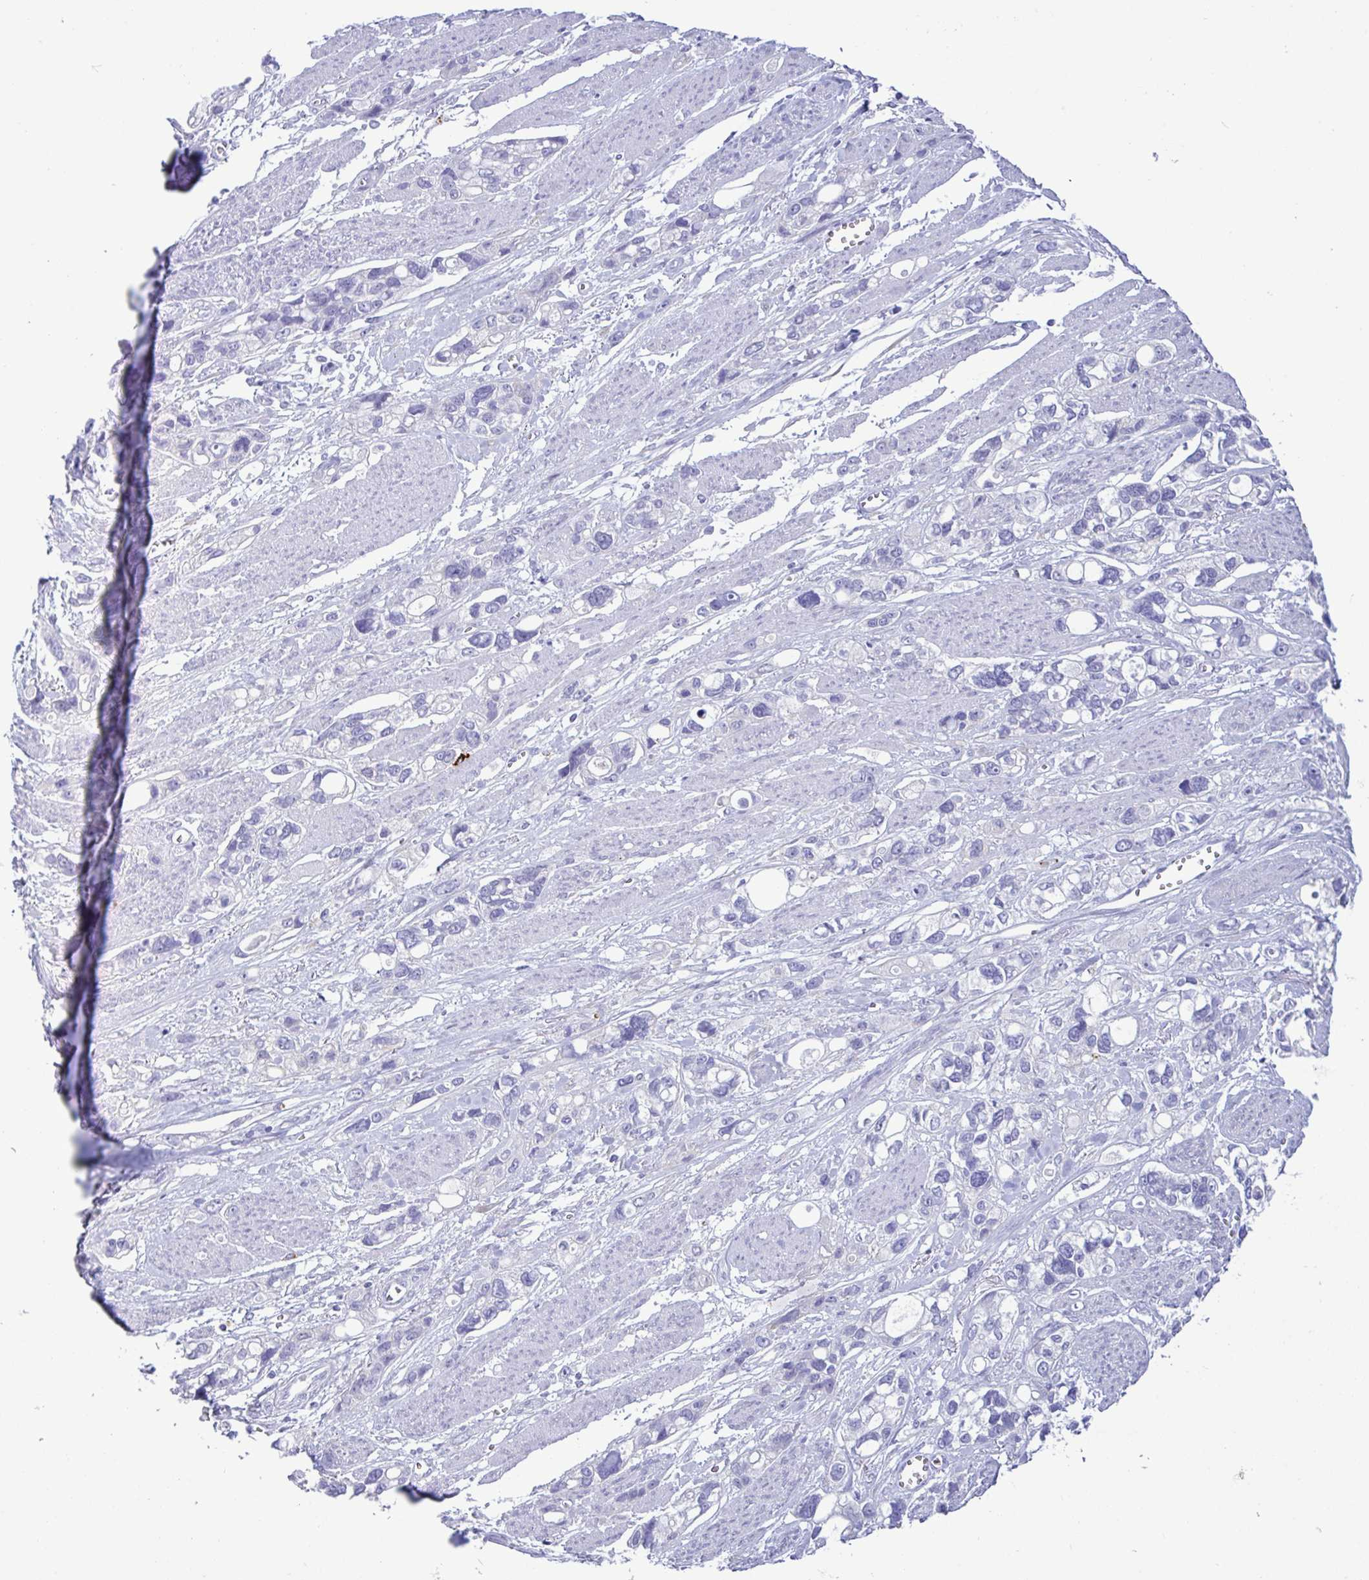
{"staining": {"intensity": "negative", "quantity": "none", "location": "none"}, "tissue": "stomach cancer", "cell_type": "Tumor cells", "image_type": "cancer", "snomed": [{"axis": "morphology", "description": "Adenocarcinoma, NOS"}, {"axis": "topography", "description": "Stomach, upper"}], "caption": "Tumor cells show no significant positivity in adenocarcinoma (stomach). The staining was performed using DAB (3,3'-diaminobenzidine) to visualize the protein expression in brown, while the nuclei were stained in blue with hematoxylin (Magnification: 20x).", "gene": "SREBF1", "patient": {"sex": "female", "age": 81}}